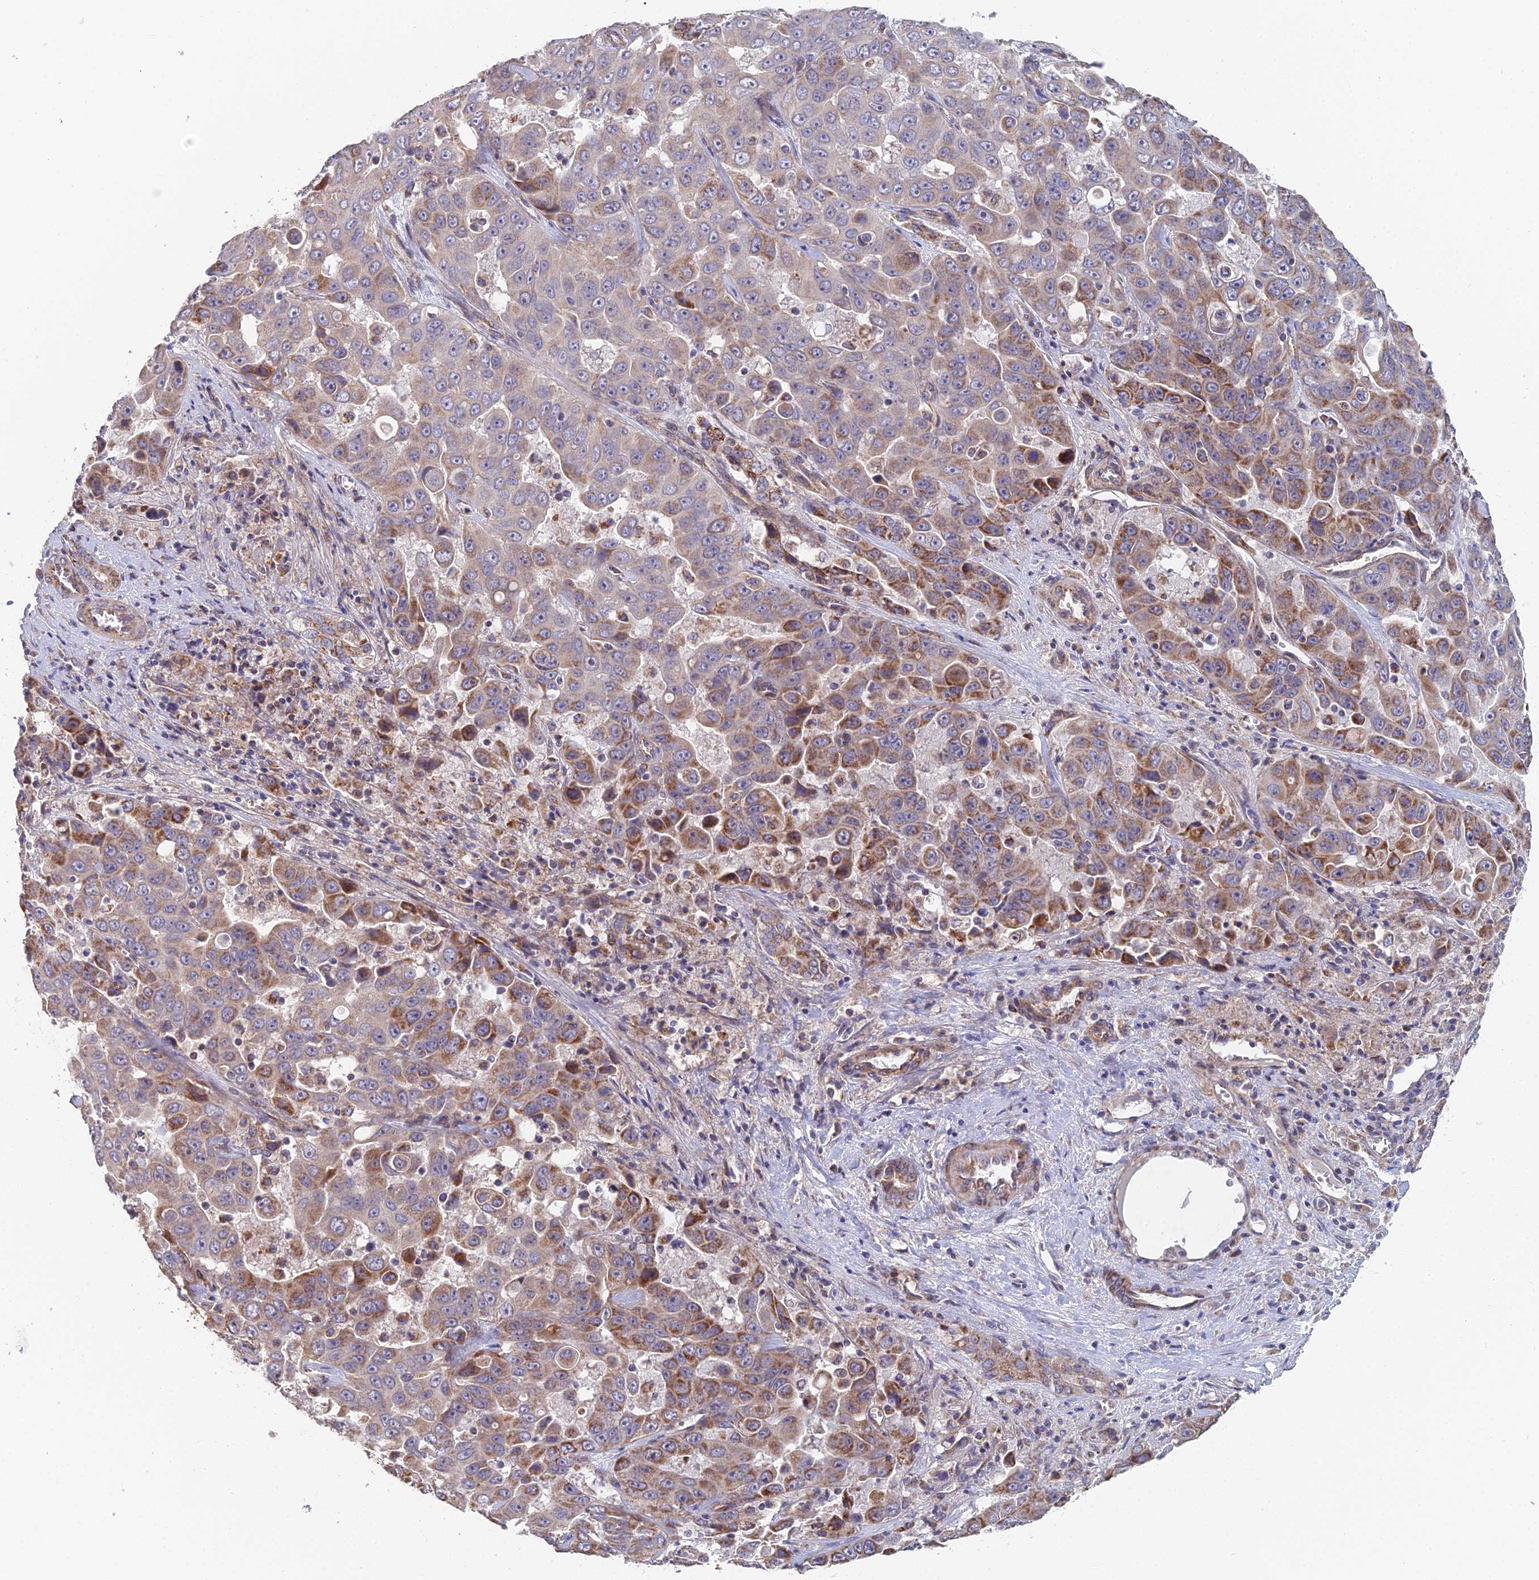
{"staining": {"intensity": "moderate", "quantity": "25%-75%", "location": "cytoplasmic/membranous"}, "tissue": "liver cancer", "cell_type": "Tumor cells", "image_type": "cancer", "snomed": [{"axis": "morphology", "description": "Cholangiocarcinoma"}, {"axis": "topography", "description": "Liver"}], "caption": "The immunohistochemical stain highlights moderate cytoplasmic/membranous expression in tumor cells of cholangiocarcinoma (liver) tissue.", "gene": "ECSIT", "patient": {"sex": "female", "age": 52}}